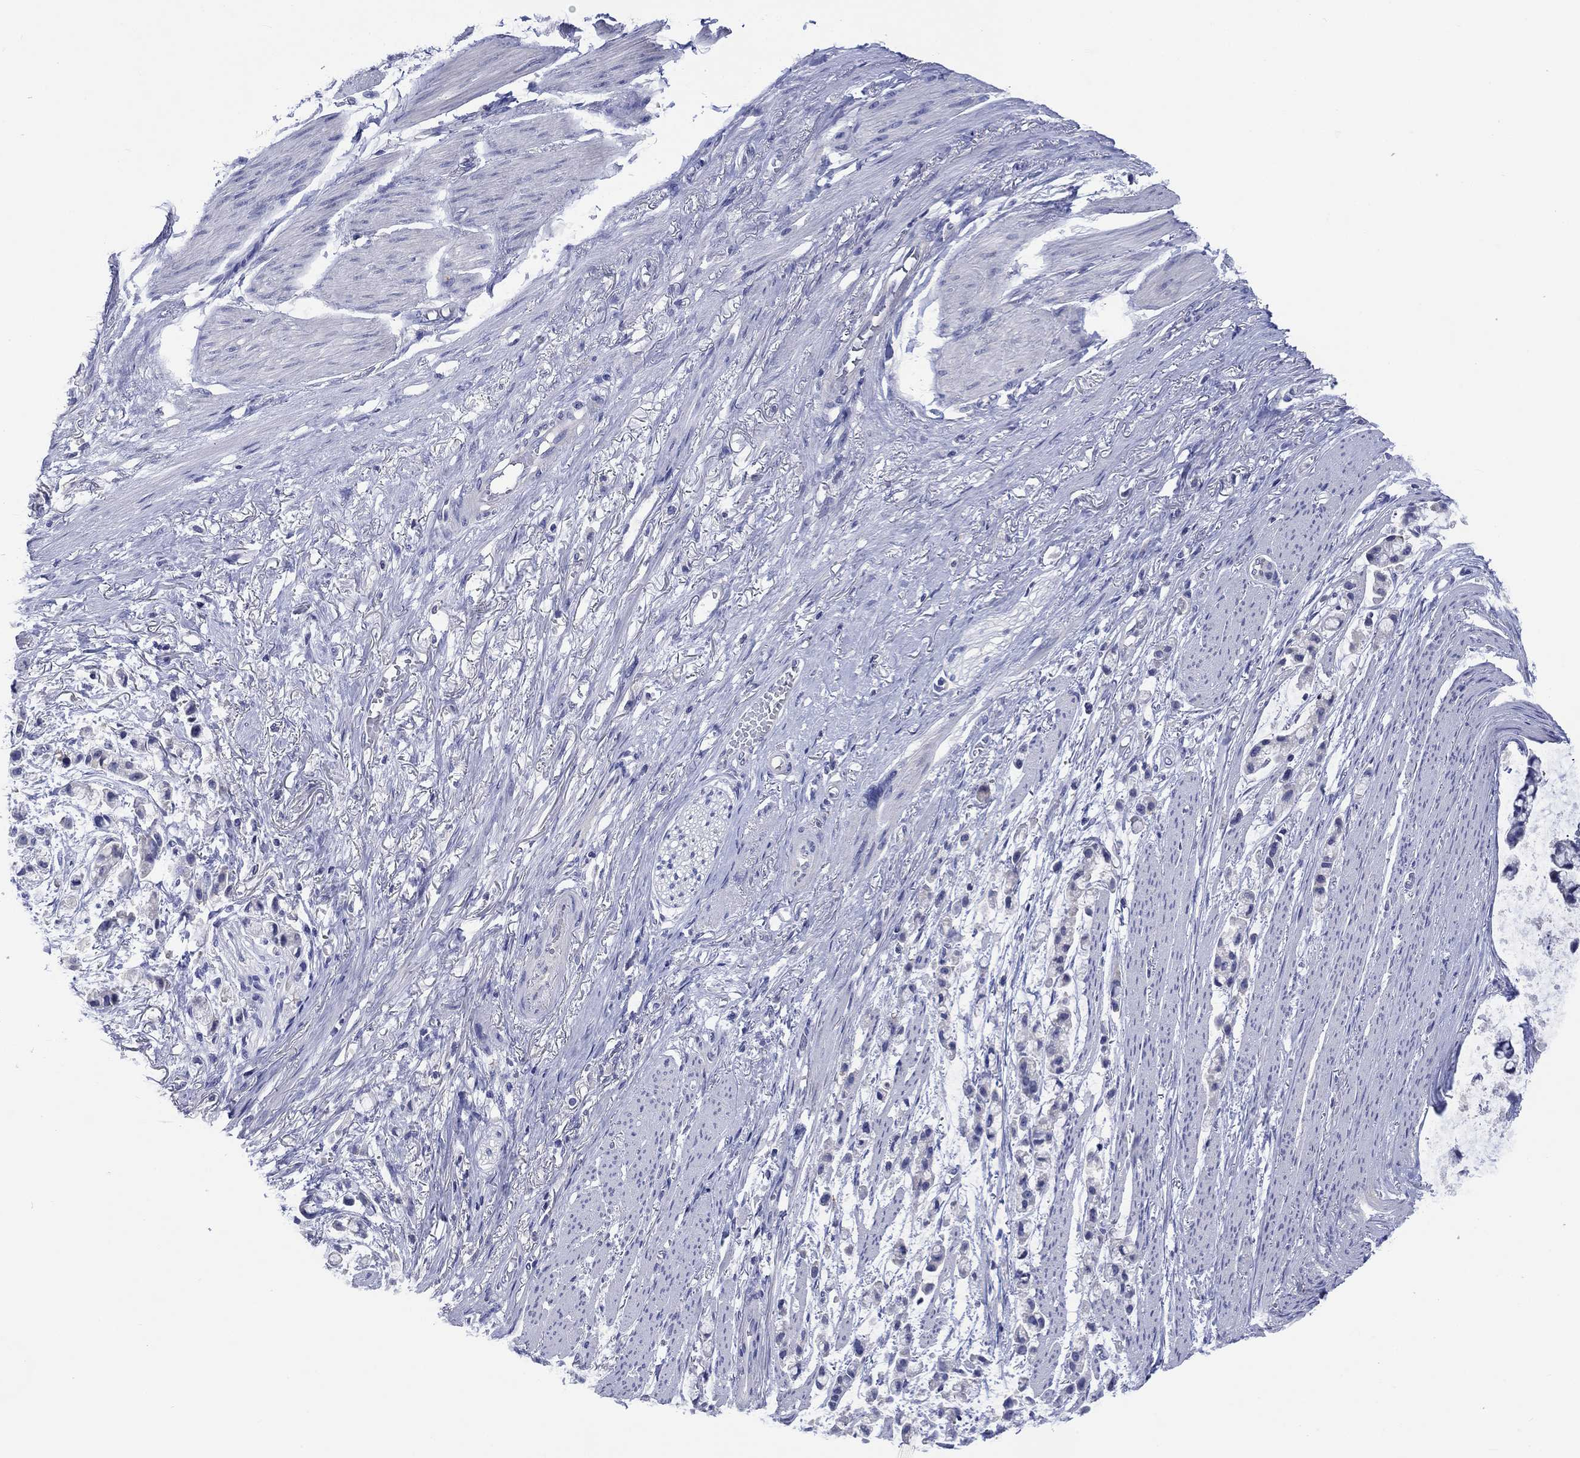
{"staining": {"intensity": "negative", "quantity": "none", "location": "none"}, "tissue": "stomach cancer", "cell_type": "Tumor cells", "image_type": "cancer", "snomed": [{"axis": "morphology", "description": "Adenocarcinoma, NOS"}, {"axis": "topography", "description": "Stomach"}], "caption": "The immunohistochemistry (IHC) histopathology image has no significant expression in tumor cells of stomach cancer tissue.", "gene": "TOMM20L", "patient": {"sex": "female", "age": 81}}